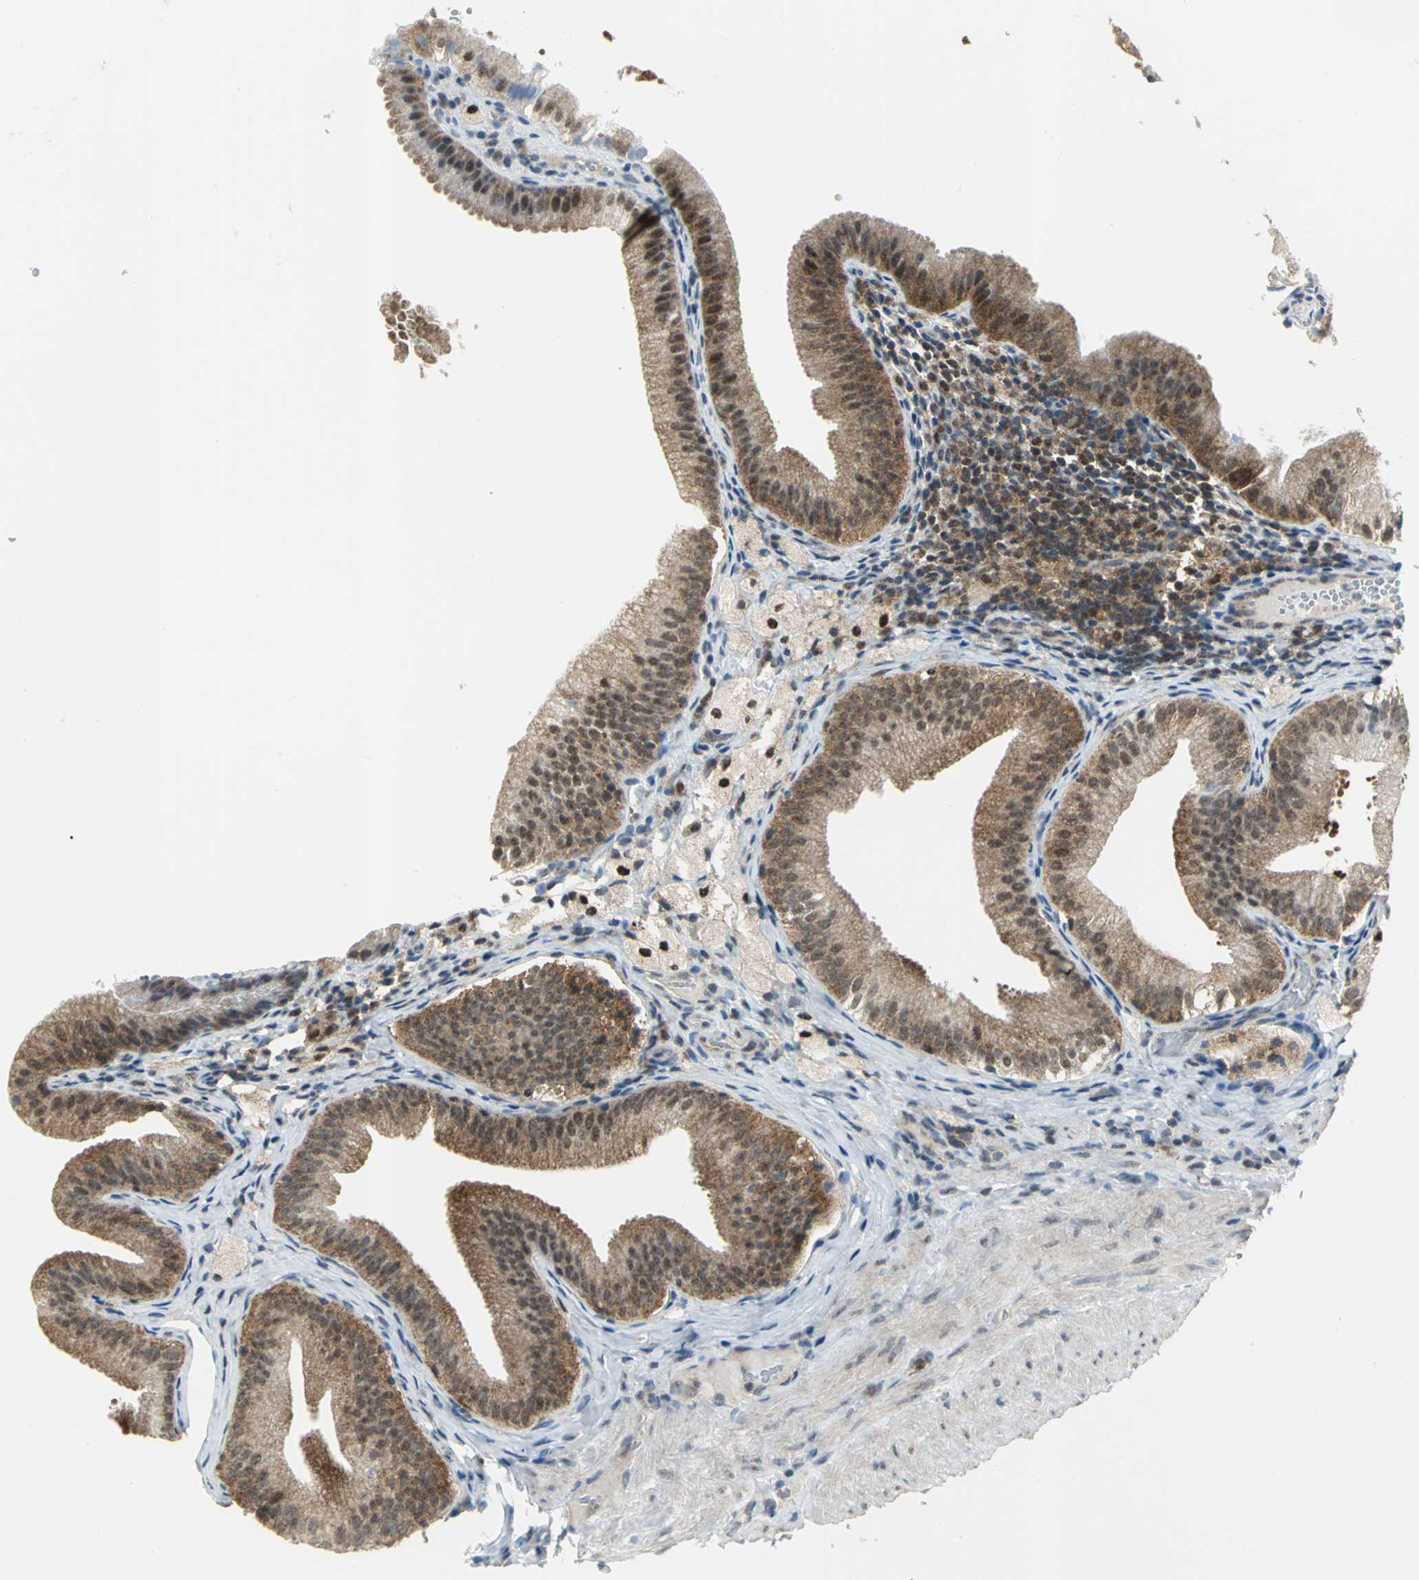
{"staining": {"intensity": "moderate", "quantity": ">75%", "location": "cytoplasmic/membranous,nuclear"}, "tissue": "gallbladder", "cell_type": "Glandular cells", "image_type": "normal", "snomed": [{"axis": "morphology", "description": "Normal tissue, NOS"}, {"axis": "topography", "description": "Gallbladder"}], "caption": "A high-resolution photomicrograph shows immunohistochemistry (IHC) staining of benign gallbladder, which demonstrates moderate cytoplasmic/membranous,nuclear positivity in about >75% of glandular cells.", "gene": "PSMA4", "patient": {"sex": "female", "age": 24}}